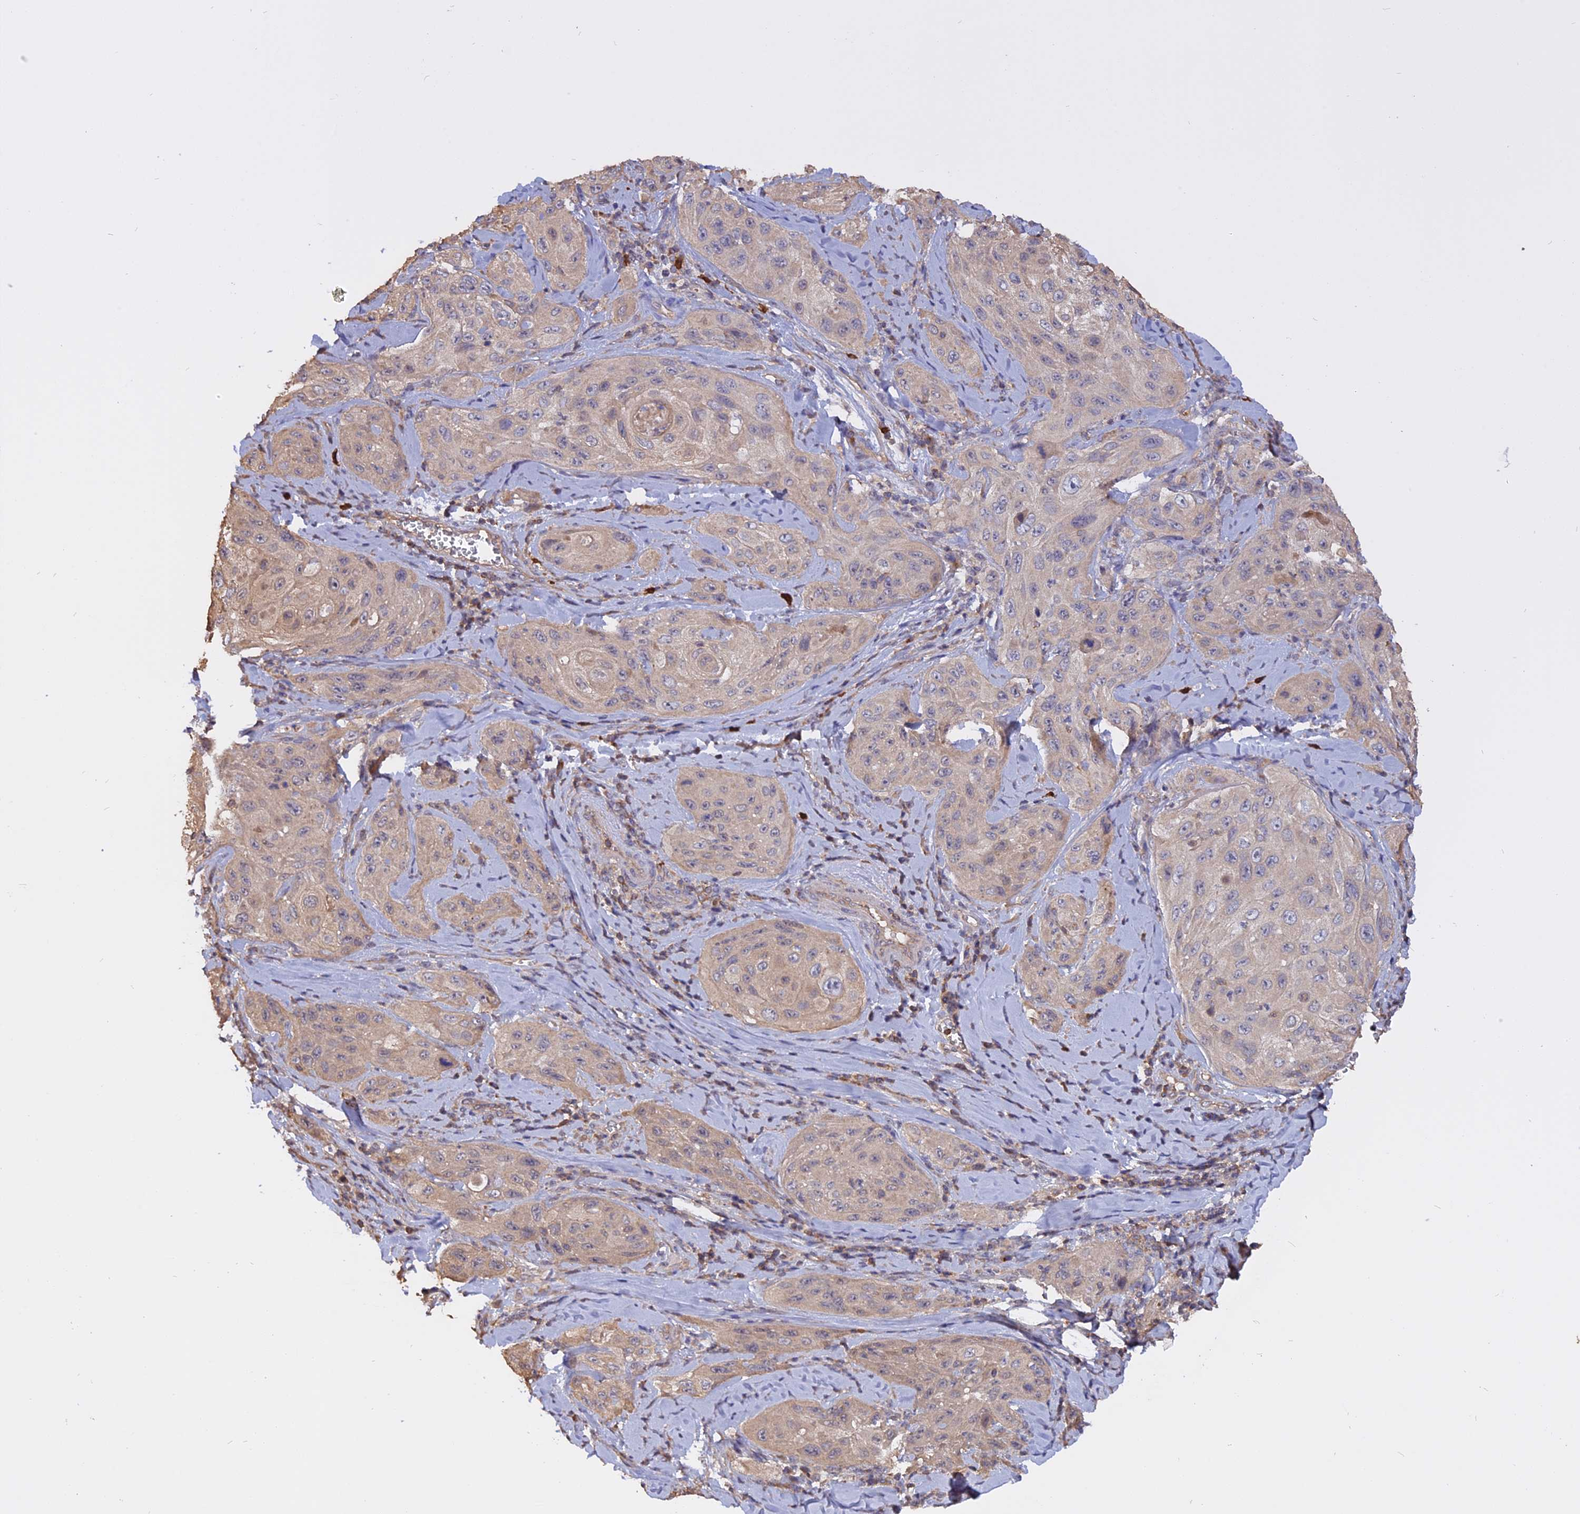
{"staining": {"intensity": "weak", "quantity": "<25%", "location": "cytoplasmic/membranous"}, "tissue": "cervical cancer", "cell_type": "Tumor cells", "image_type": "cancer", "snomed": [{"axis": "morphology", "description": "Squamous cell carcinoma, NOS"}, {"axis": "topography", "description": "Cervix"}], "caption": "Squamous cell carcinoma (cervical) was stained to show a protein in brown. There is no significant expression in tumor cells.", "gene": "CARMIL2", "patient": {"sex": "female", "age": 42}}